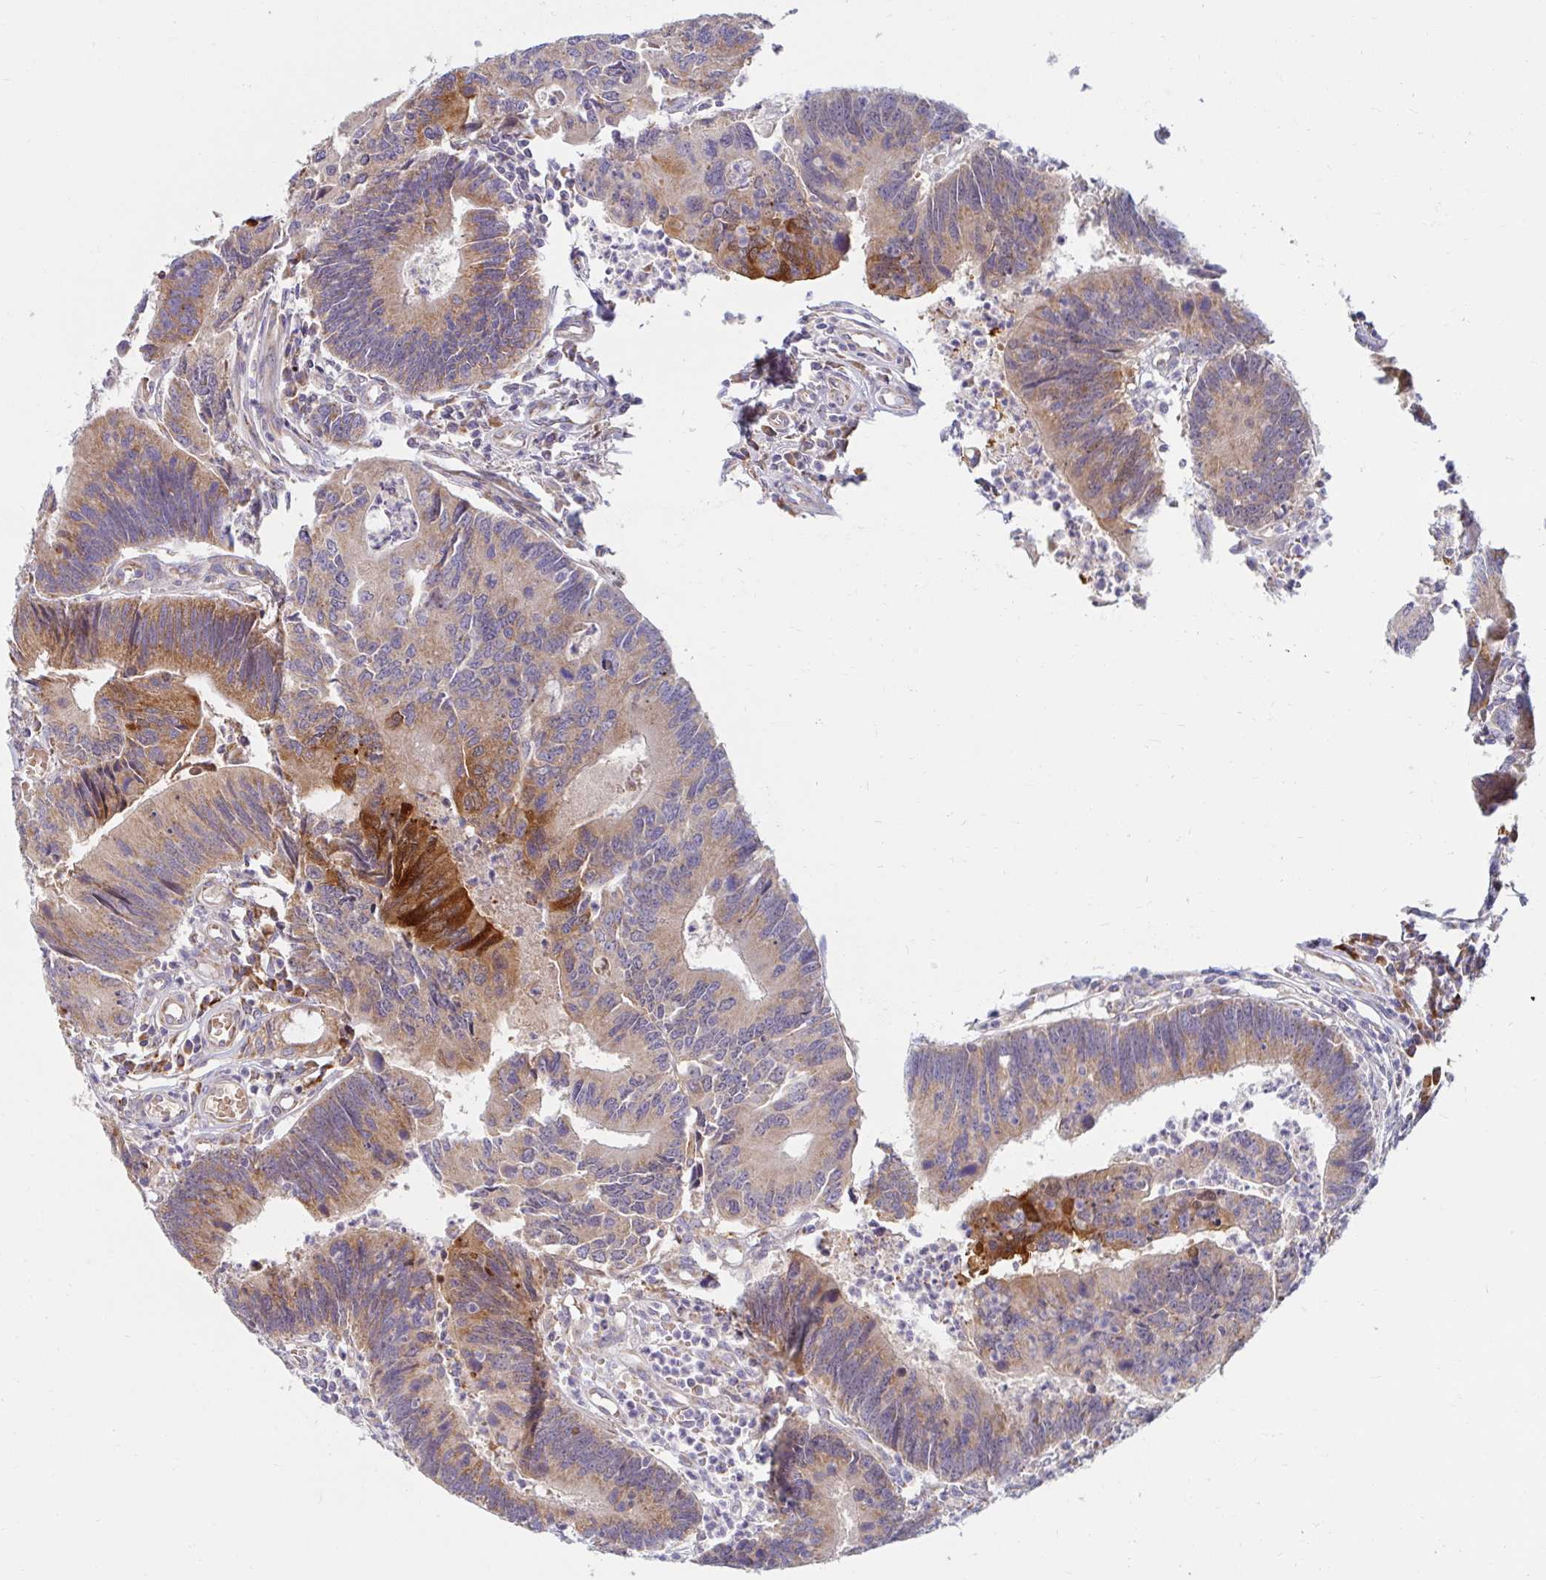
{"staining": {"intensity": "moderate", "quantity": "25%-75%", "location": "cytoplasmic/membranous"}, "tissue": "colorectal cancer", "cell_type": "Tumor cells", "image_type": "cancer", "snomed": [{"axis": "morphology", "description": "Adenocarcinoma, NOS"}, {"axis": "topography", "description": "Colon"}], "caption": "Protein staining displays moderate cytoplasmic/membranous staining in about 25%-75% of tumor cells in colorectal adenocarcinoma.", "gene": "SKP2", "patient": {"sex": "female", "age": 67}}